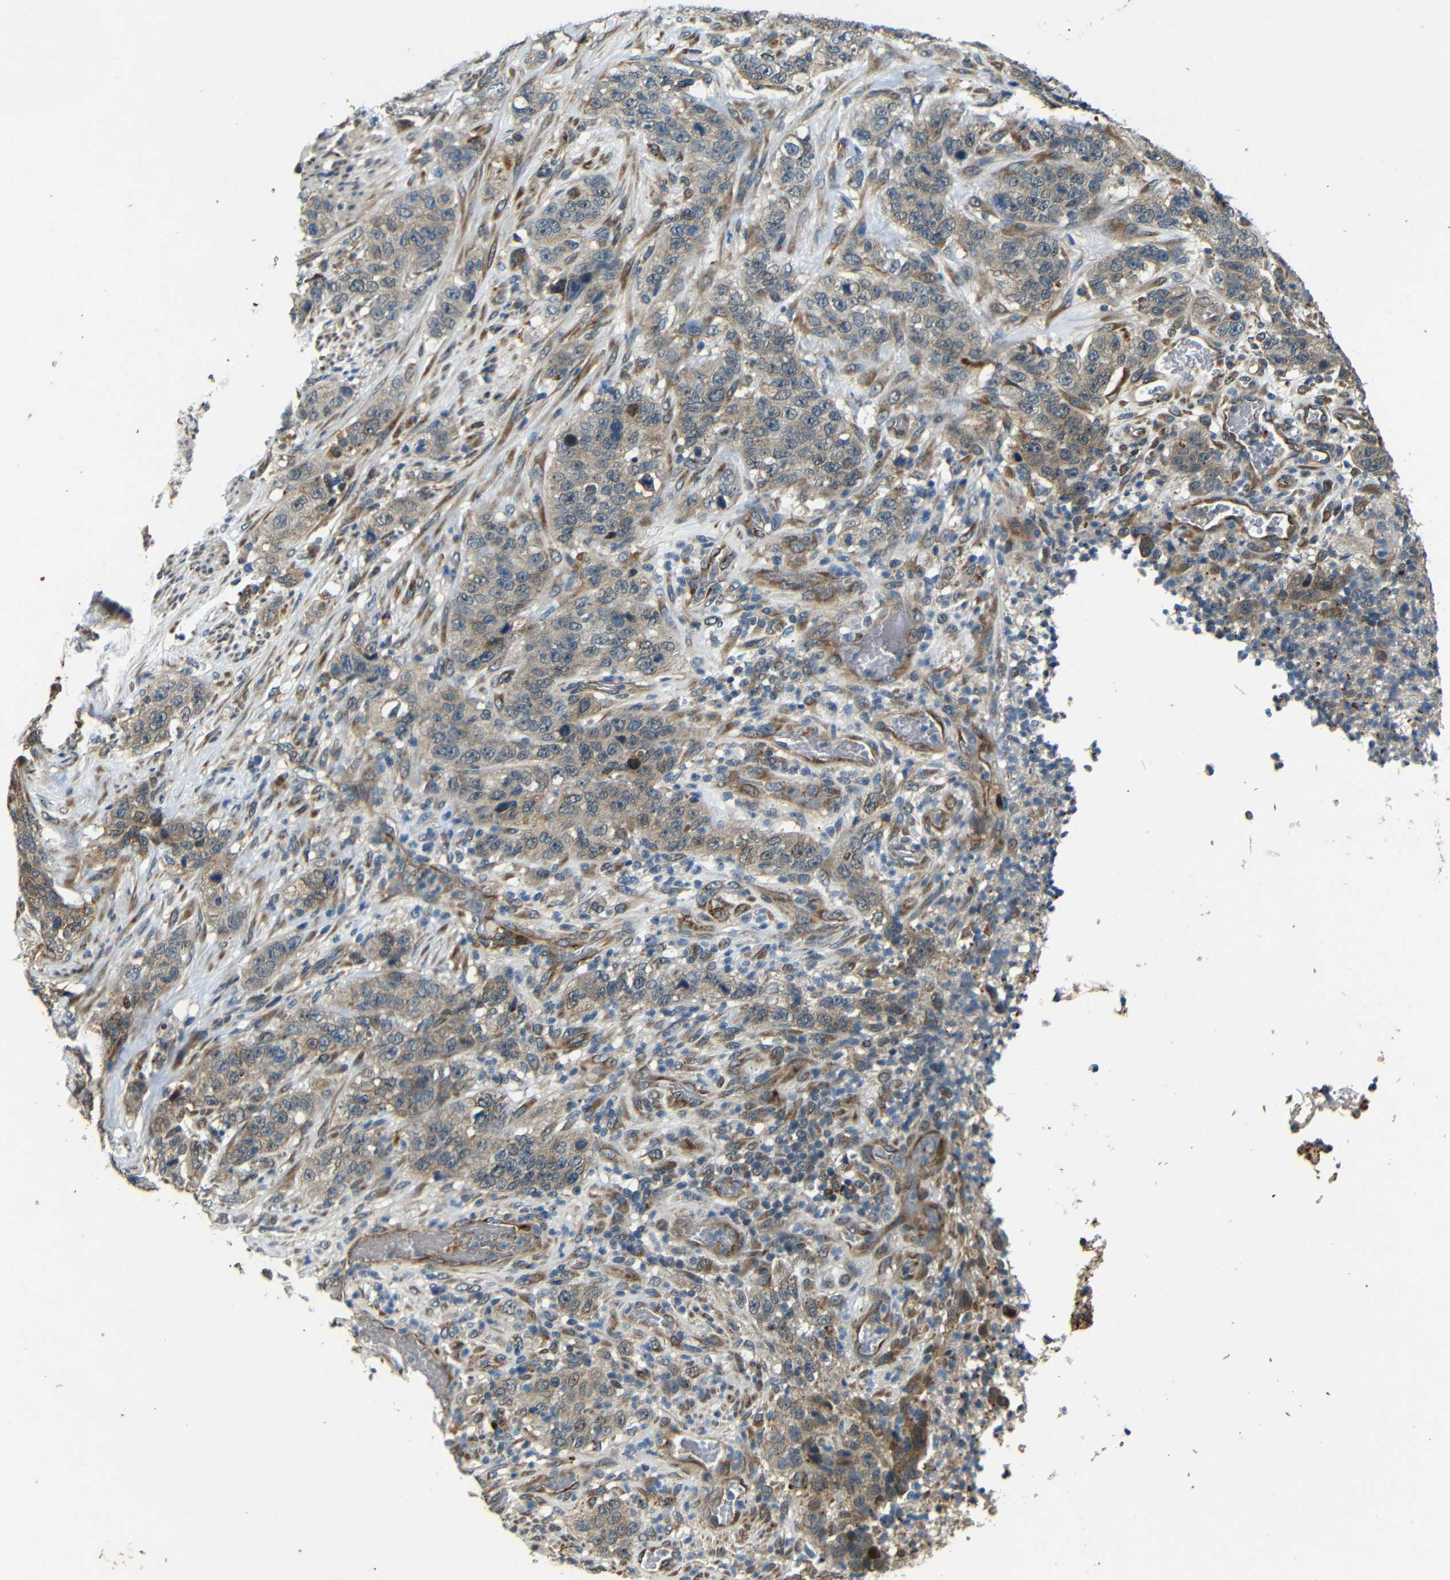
{"staining": {"intensity": "weak", "quantity": ">75%", "location": "cytoplasmic/membranous"}, "tissue": "stomach cancer", "cell_type": "Tumor cells", "image_type": "cancer", "snomed": [{"axis": "morphology", "description": "Adenocarcinoma, NOS"}, {"axis": "topography", "description": "Stomach"}], "caption": "Adenocarcinoma (stomach) stained with a brown dye shows weak cytoplasmic/membranous positive positivity in approximately >75% of tumor cells.", "gene": "ATP7A", "patient": {"sex": "male", "age": 48}}